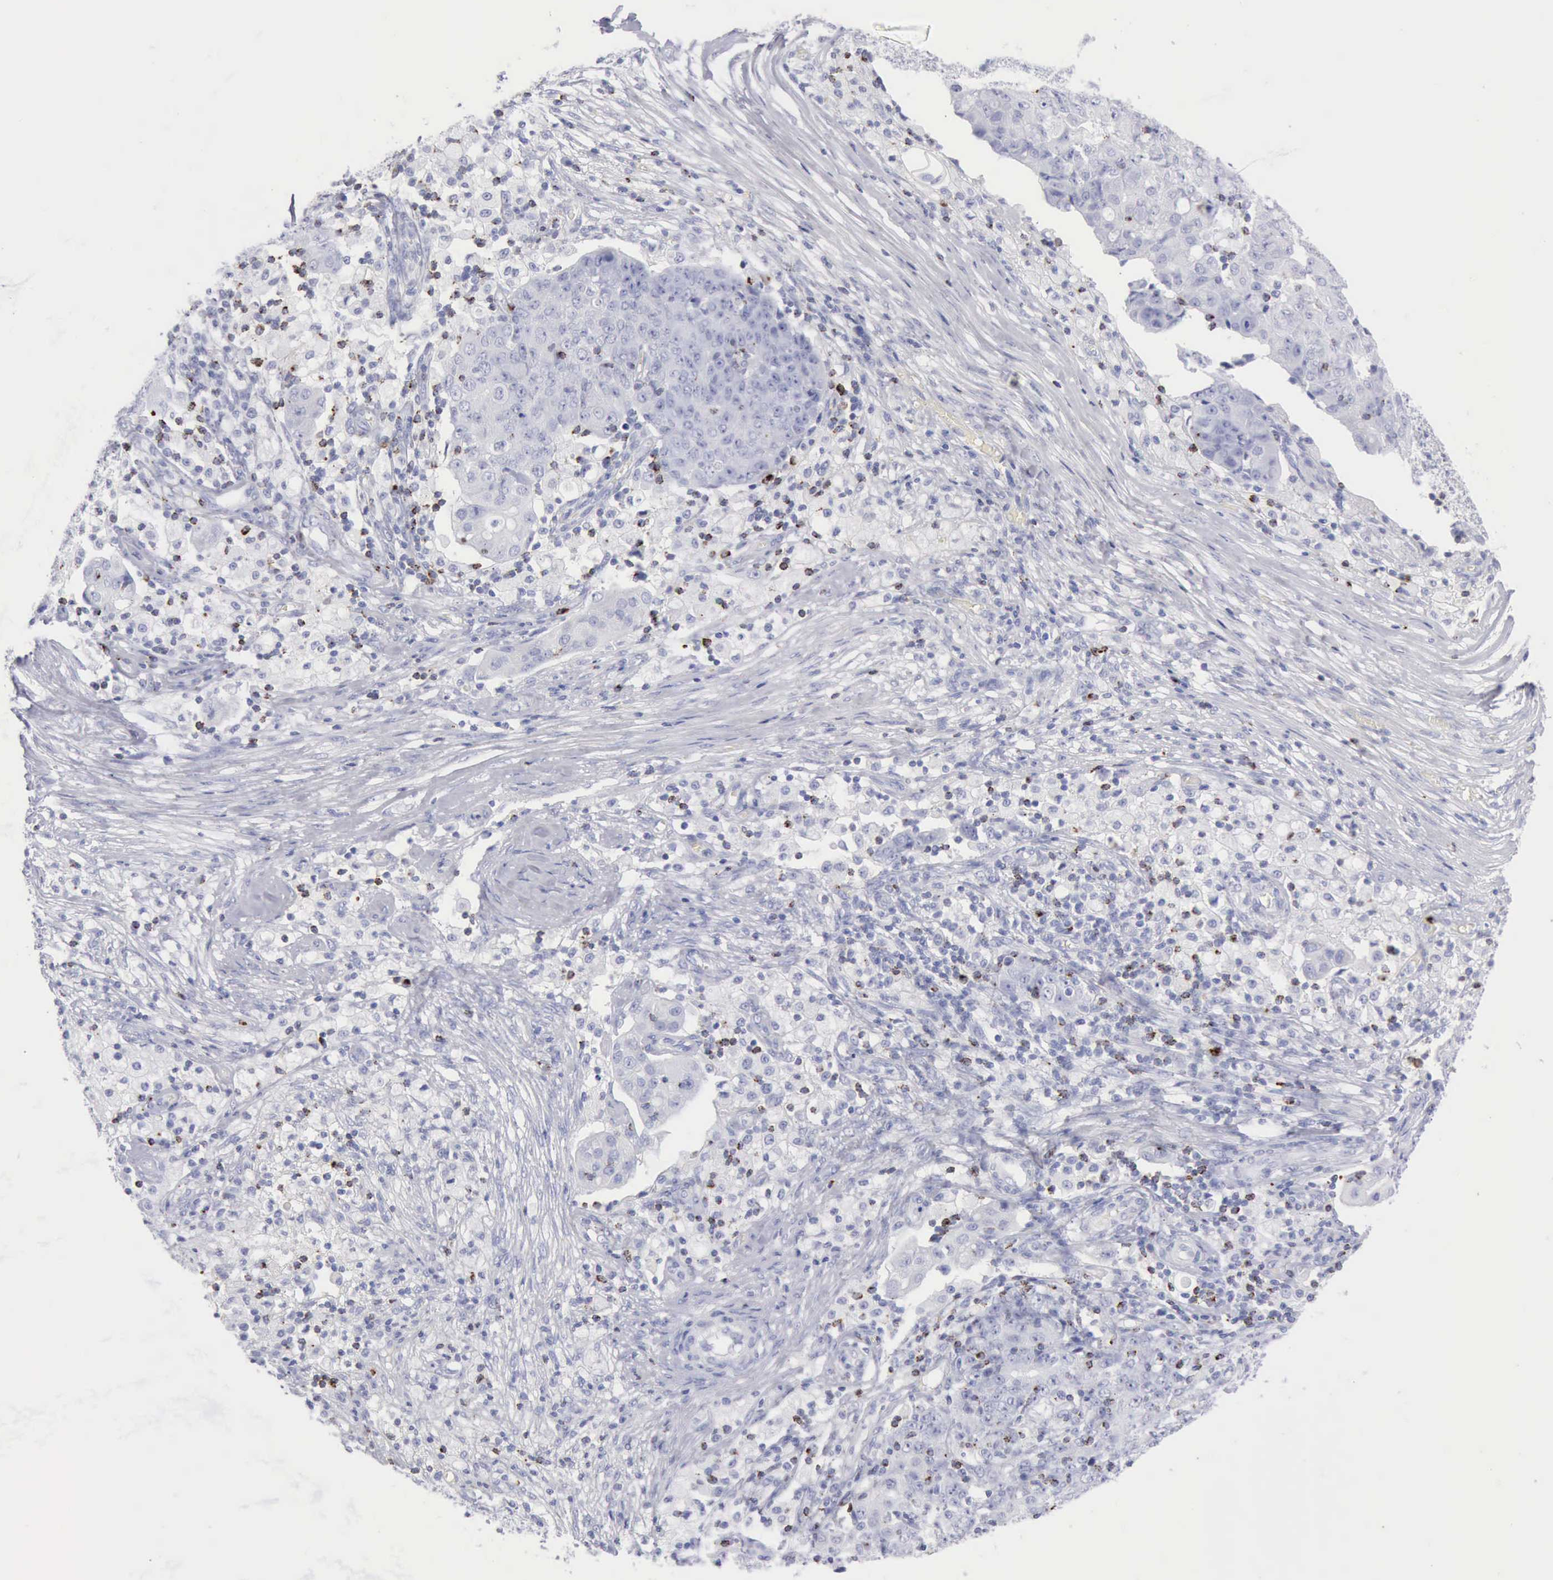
{"staining": {"intensity": "negative", "quantity": "none", "location": "none"}, "tissue": "ovarian cancer", "cell_type": "Tumor cells", "image_type": "cancer", "snomed": [{"axis": "morphology", "description": "Carcinoma, endometroid"}, {"axis": "topography", "description": "Ovary"}], "caption": "Immunohistochemical staining of ovarian cancer (endometroid carcinoma) demonstrates no significant staining in tumor cells.", "gene": "GZMB", "patient": {"sex": "female", "age": 42}}